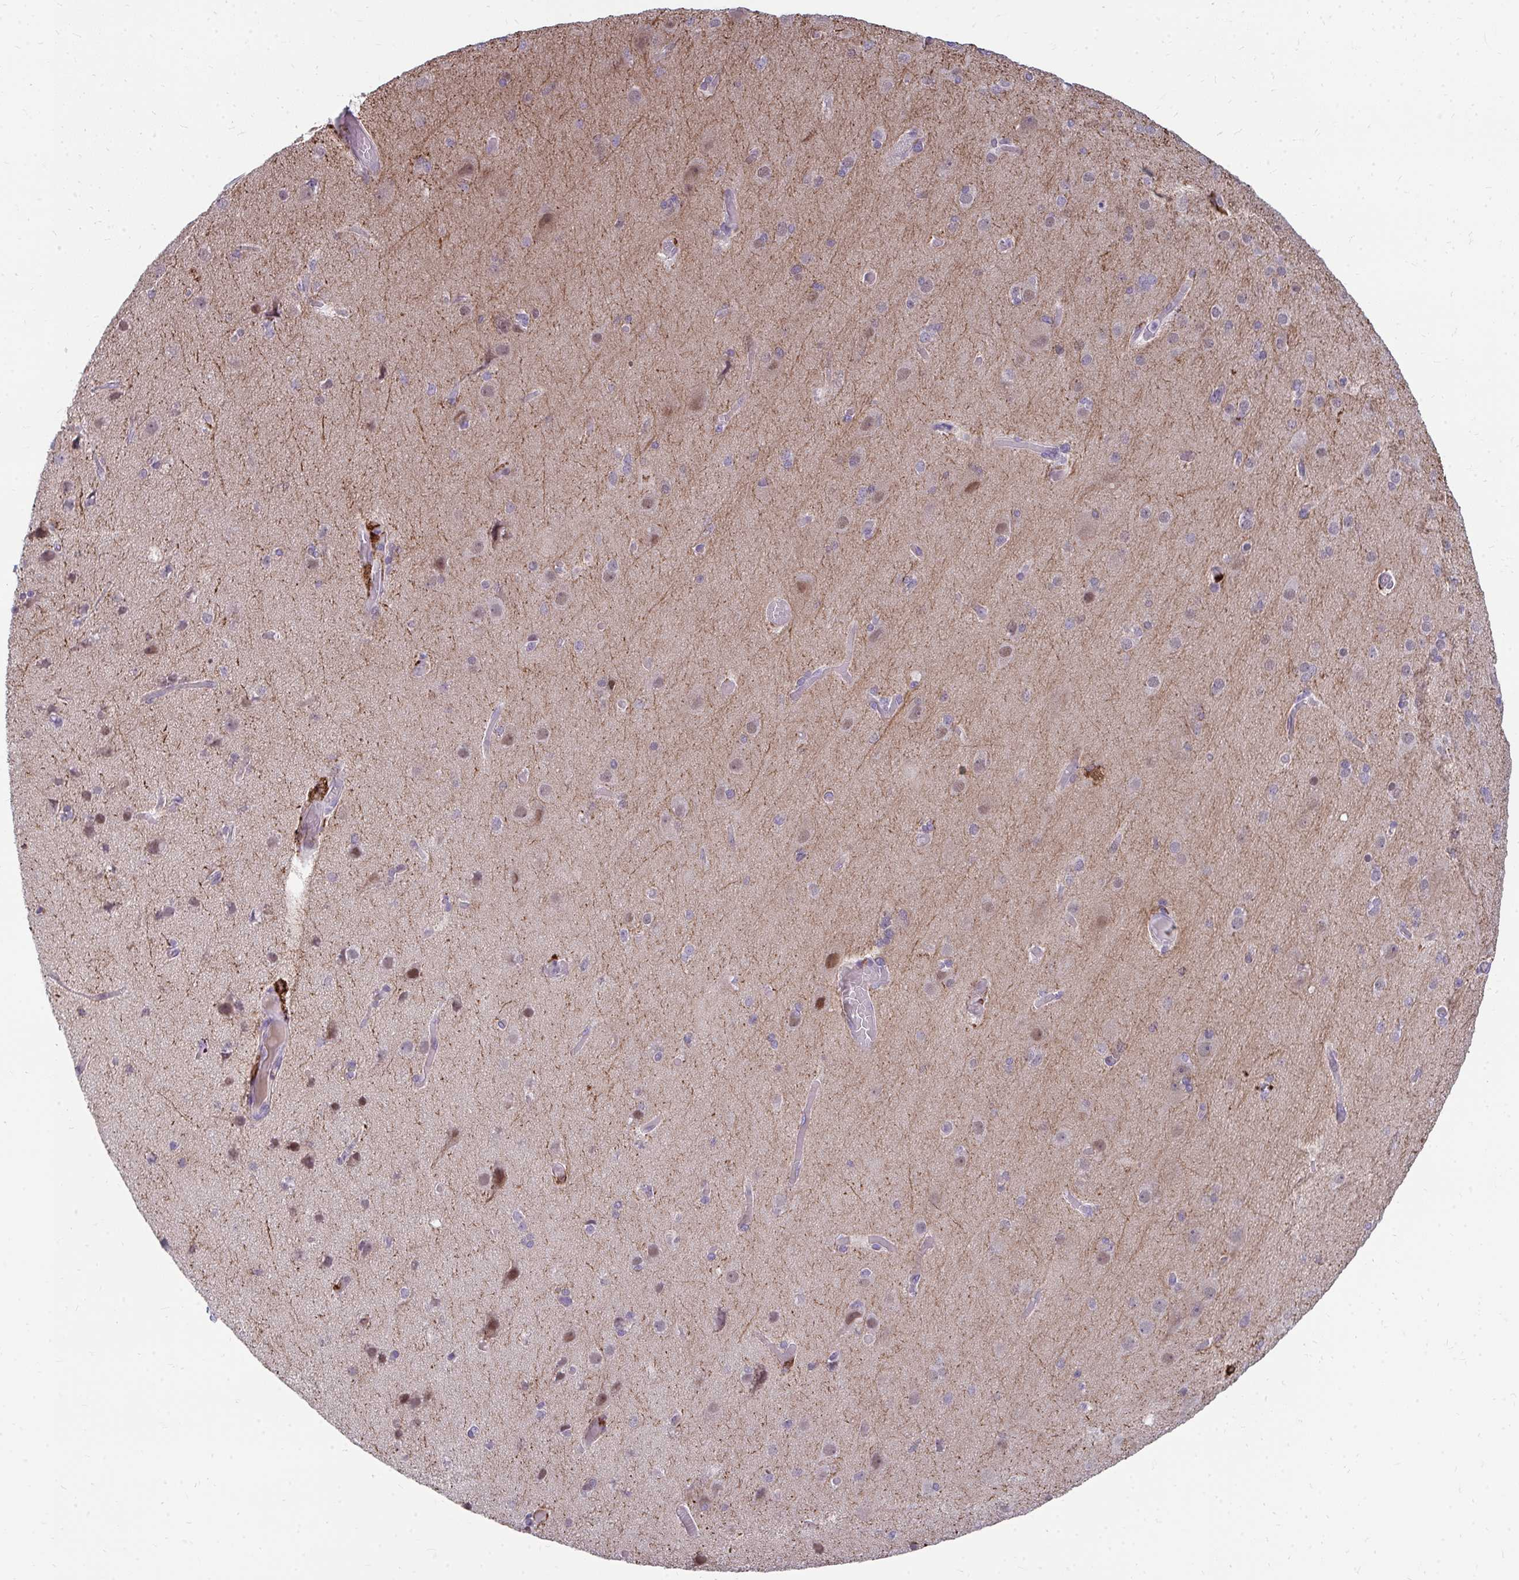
{"staining": {"intensity": "negative", "quantity": "none", "location": "none"}, "tissue": "cerebral cortex", "cell_type": "Endothelial cells", "image_type": "normal", "snomed": [{"axis": "morphology", "description": "Normal tissue, NOS"}, {"axis": "morphology", "description": "Glioma, malignant, High grade"}, {"axis": "topography", "description": "Cerebral cortex"}], "caption": "IHC image of unremarkable cerebral cortex: cerebral cortex stained with DAB demonstrates no significant protein positivity in endothelial cells. (Immunohistochemistry (ihc), brightfield microscopy, high magnification).", "gene": "CD163", "patient": {"sex": "male", "age": 71}}